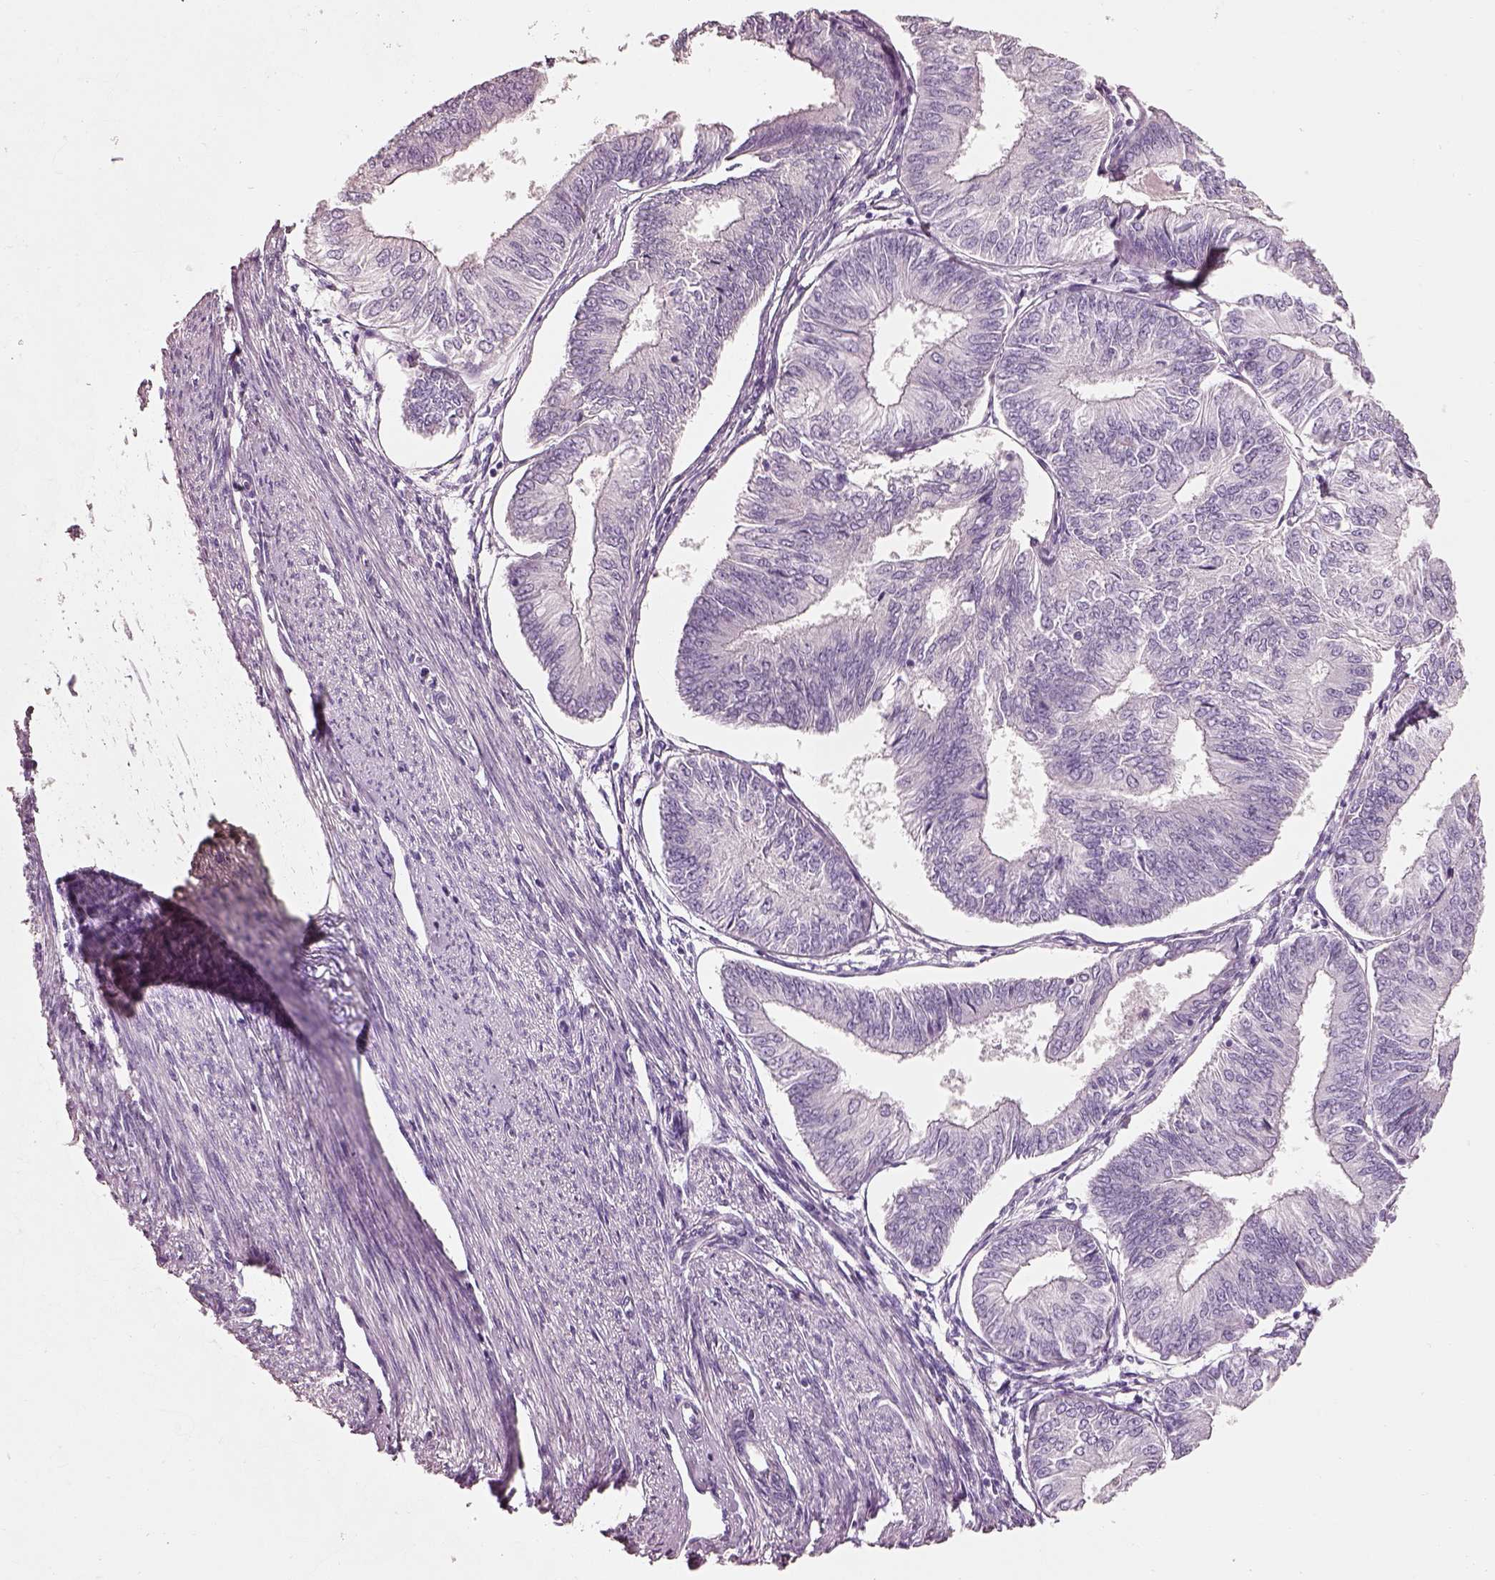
{"staining": {"intensity": "negative", "quantity": "none", "location": "none"}, "tissue": "endometrial cancer", "cell_type": "Tumor cells", "image_type": "cancer", "snomed": [{"axis": "morphology", "description": "Adenocarcinoma, NOS"}, {"axis": "topography", "description": "Endometrium"}], "caption": "Endometrial cancer (adenocarcinoma) was stained to show a protein in brown. There is no significant positivity in tumor cells. (Stains: DAB immunohistochemistry (IHC) with hematoxylin counter stain, Microscopy: brightfield microscopy at high magnification).", "gene": "PNOC", "patient": {"sex": "female", "age": 58}}